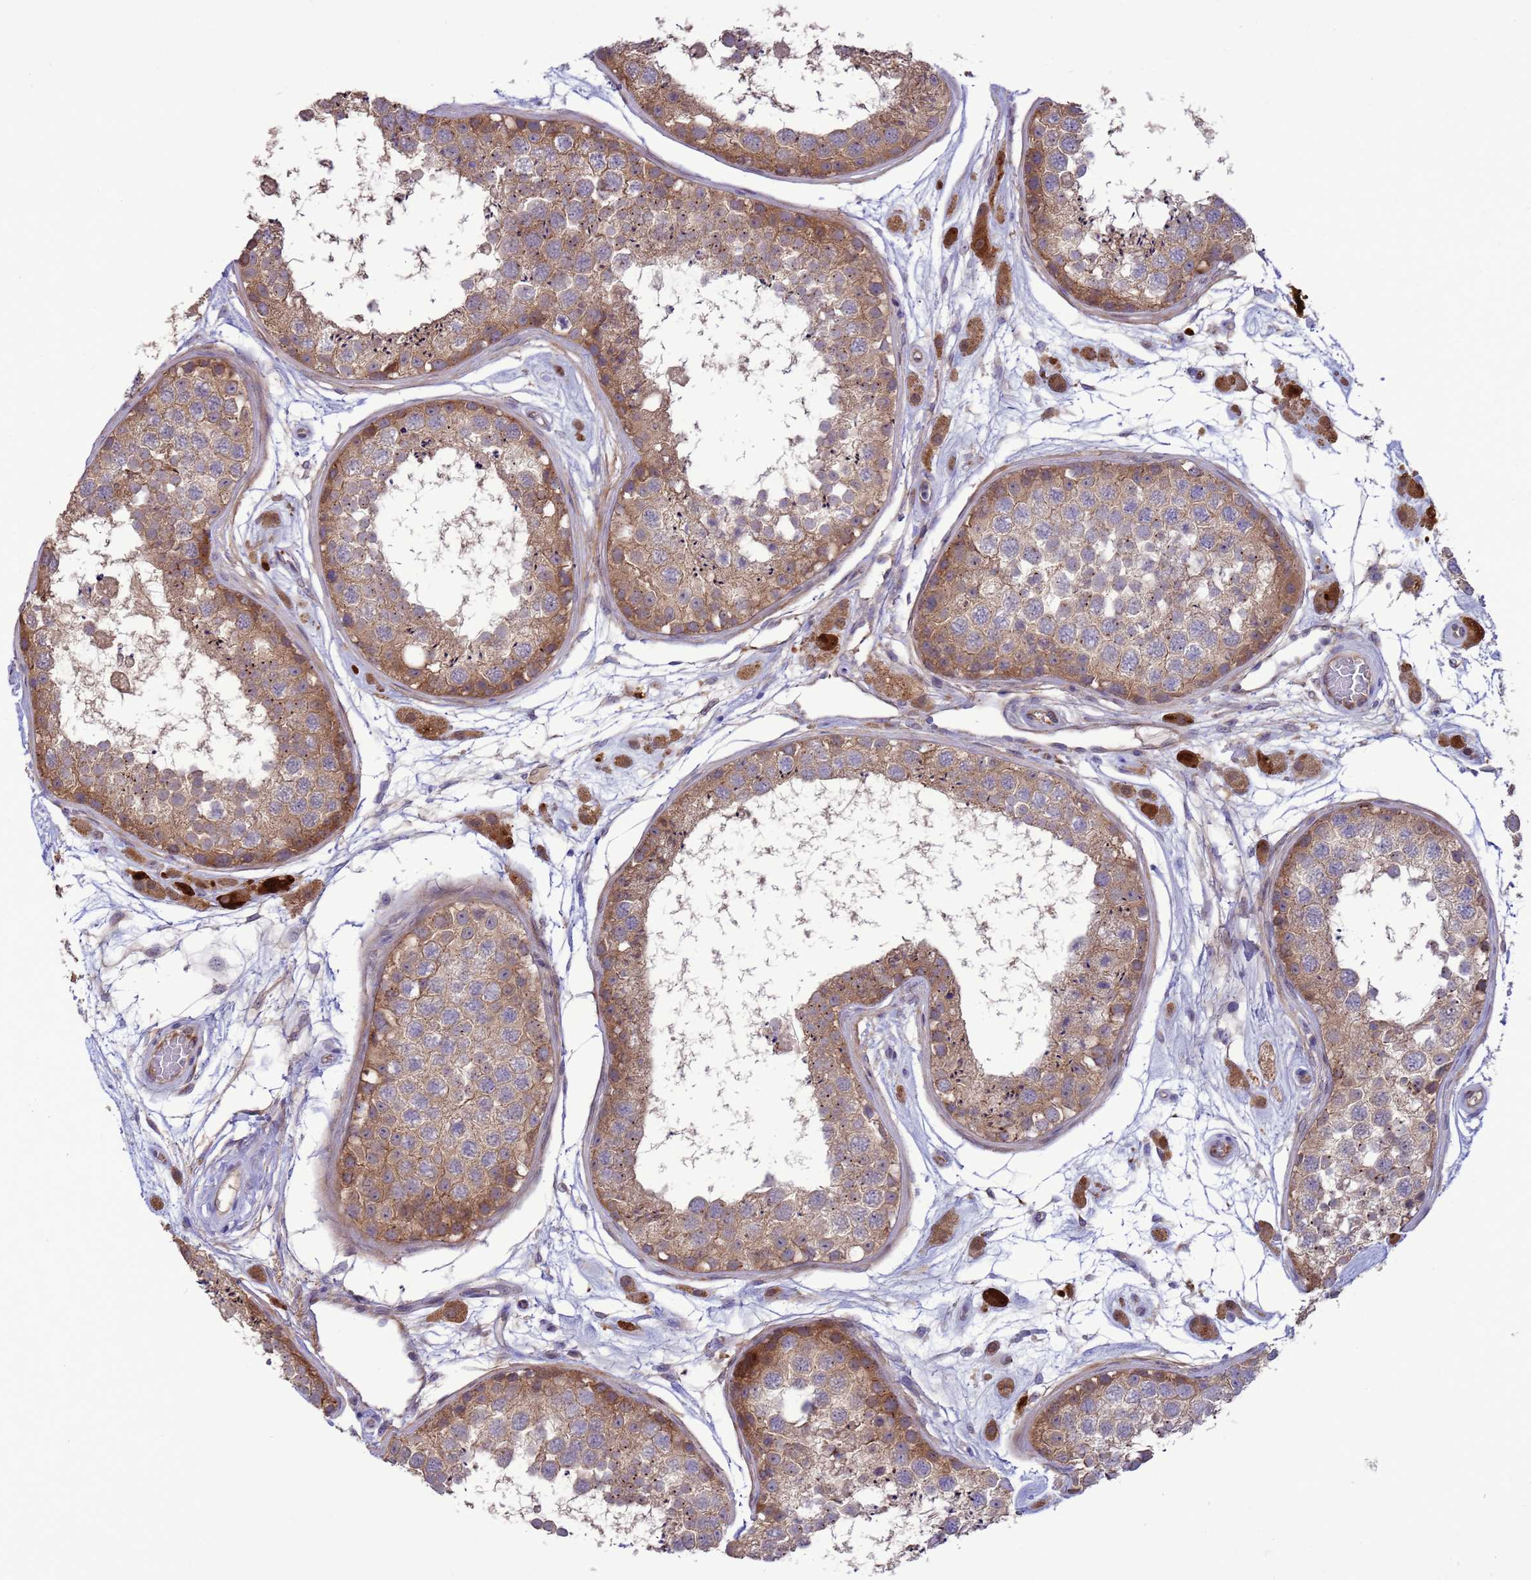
{"staining": {"intensity": "moderate", "quantity": ">75%", "location": "cytoplasmic/membranous"}, "tissue": "testis", "cell_type": "Cells in seminiferous ducts", "image_type": "normal", "snomed": [{"axis": "morphology", "description": "Normal tissue, NOS"}, {"axis": "topography", "description": "Testis"}], "caption": "A medium amount of moderate cytoplasmic/membranous expression is present in about >75% of cells in seminiferous ducts in unremarkable testis.", "gene": "GJA10", "patient": {"sex": "male", "age": 25}}